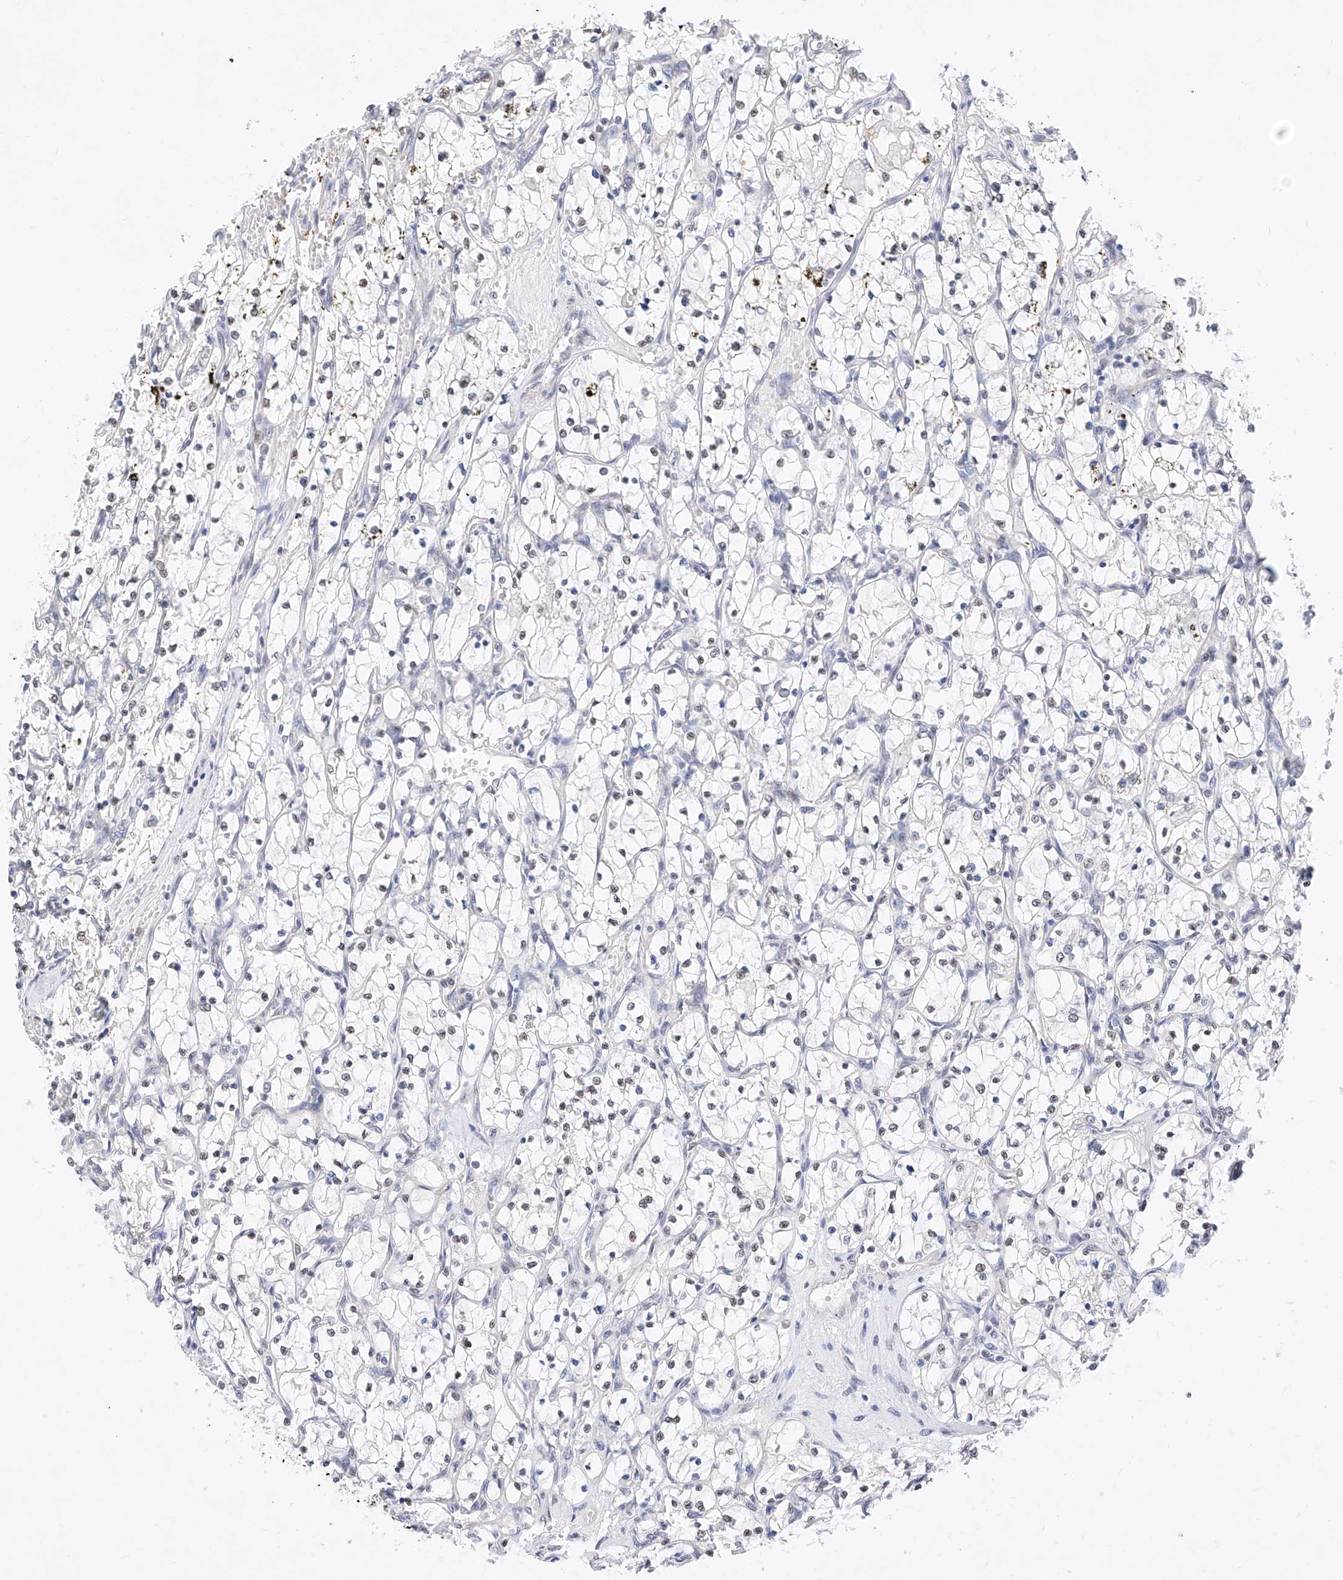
{"staining": {"intensity": "negative", "quantity": "none", "location": "none"}, "tissue": "renal cancer", "cell_type": "Tumor cells", "image_type": "cancer", "snomed": [{"axis": "morphology", "description": "Adenocarcinoma, NOS"}, {"axis": "topography", "description": "Kidney"}], "caption": "DAB immunohistochemical staining of renal cancer demonstrates no significant expression in tumor cells. (Brightfield microscopy of DAB immunohistochemistry (IHC) at high magnification).", "gene": "KCNJ1", "patient": {"sex": "female", "age": 69}}